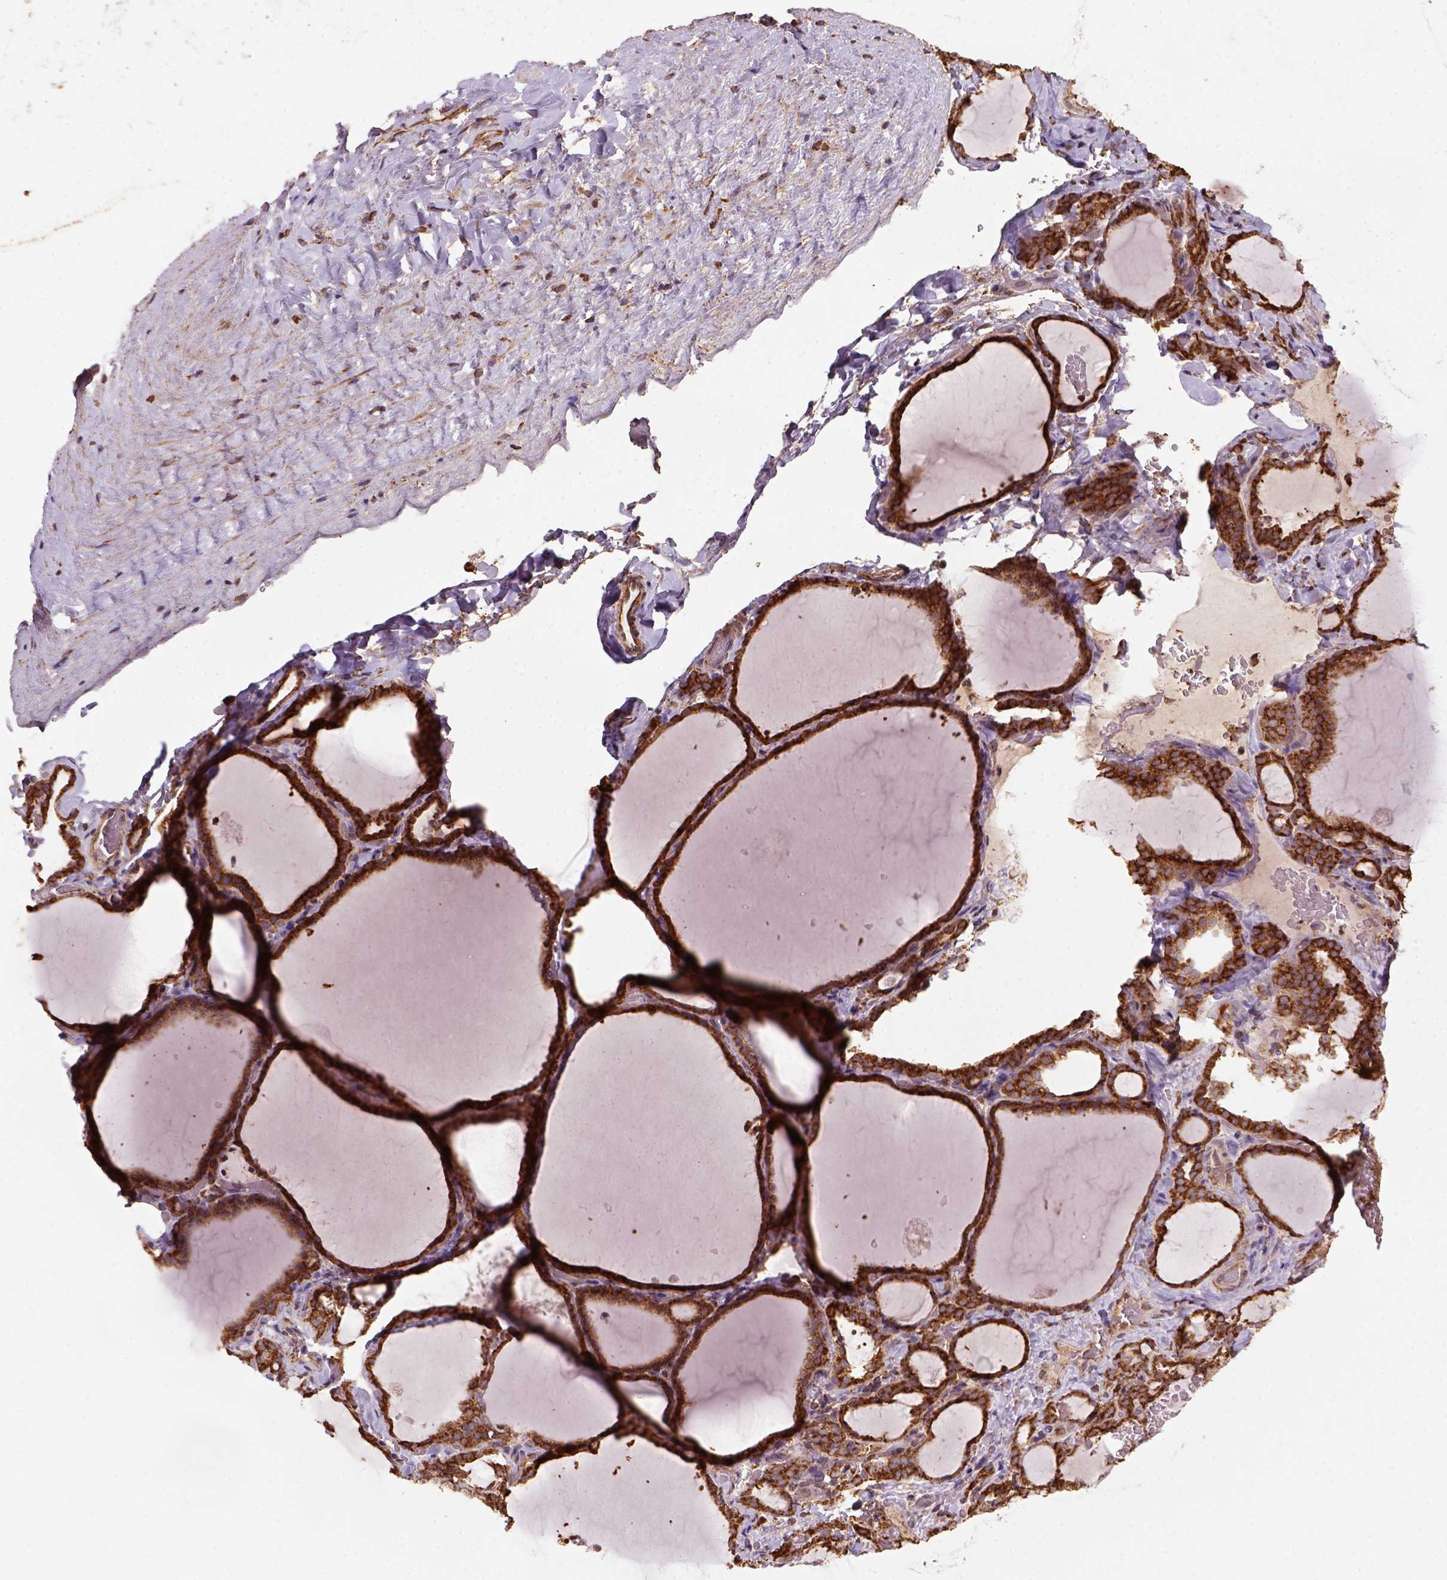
{"staining": {"intensity": "strong", "quantity": ">75%", "location": "cytoplasmic/membranous"}, "tissue": "thyroid gland", "cell_type": "Glandular cells", "image_type": "normal", "snomed": [{"axis": "morphology", "description": "Normal tissue, NOS"}, {"axis": "topography", "description": "Thyroid gland"}], "caption": "Glandular cells exhibit strong cytoplasmic/membranous staining in approximately >75% of cells in normal thyroid gland.", "gene": "MAPK8IP3", "patient": {"sex": "female", "age": 22}}